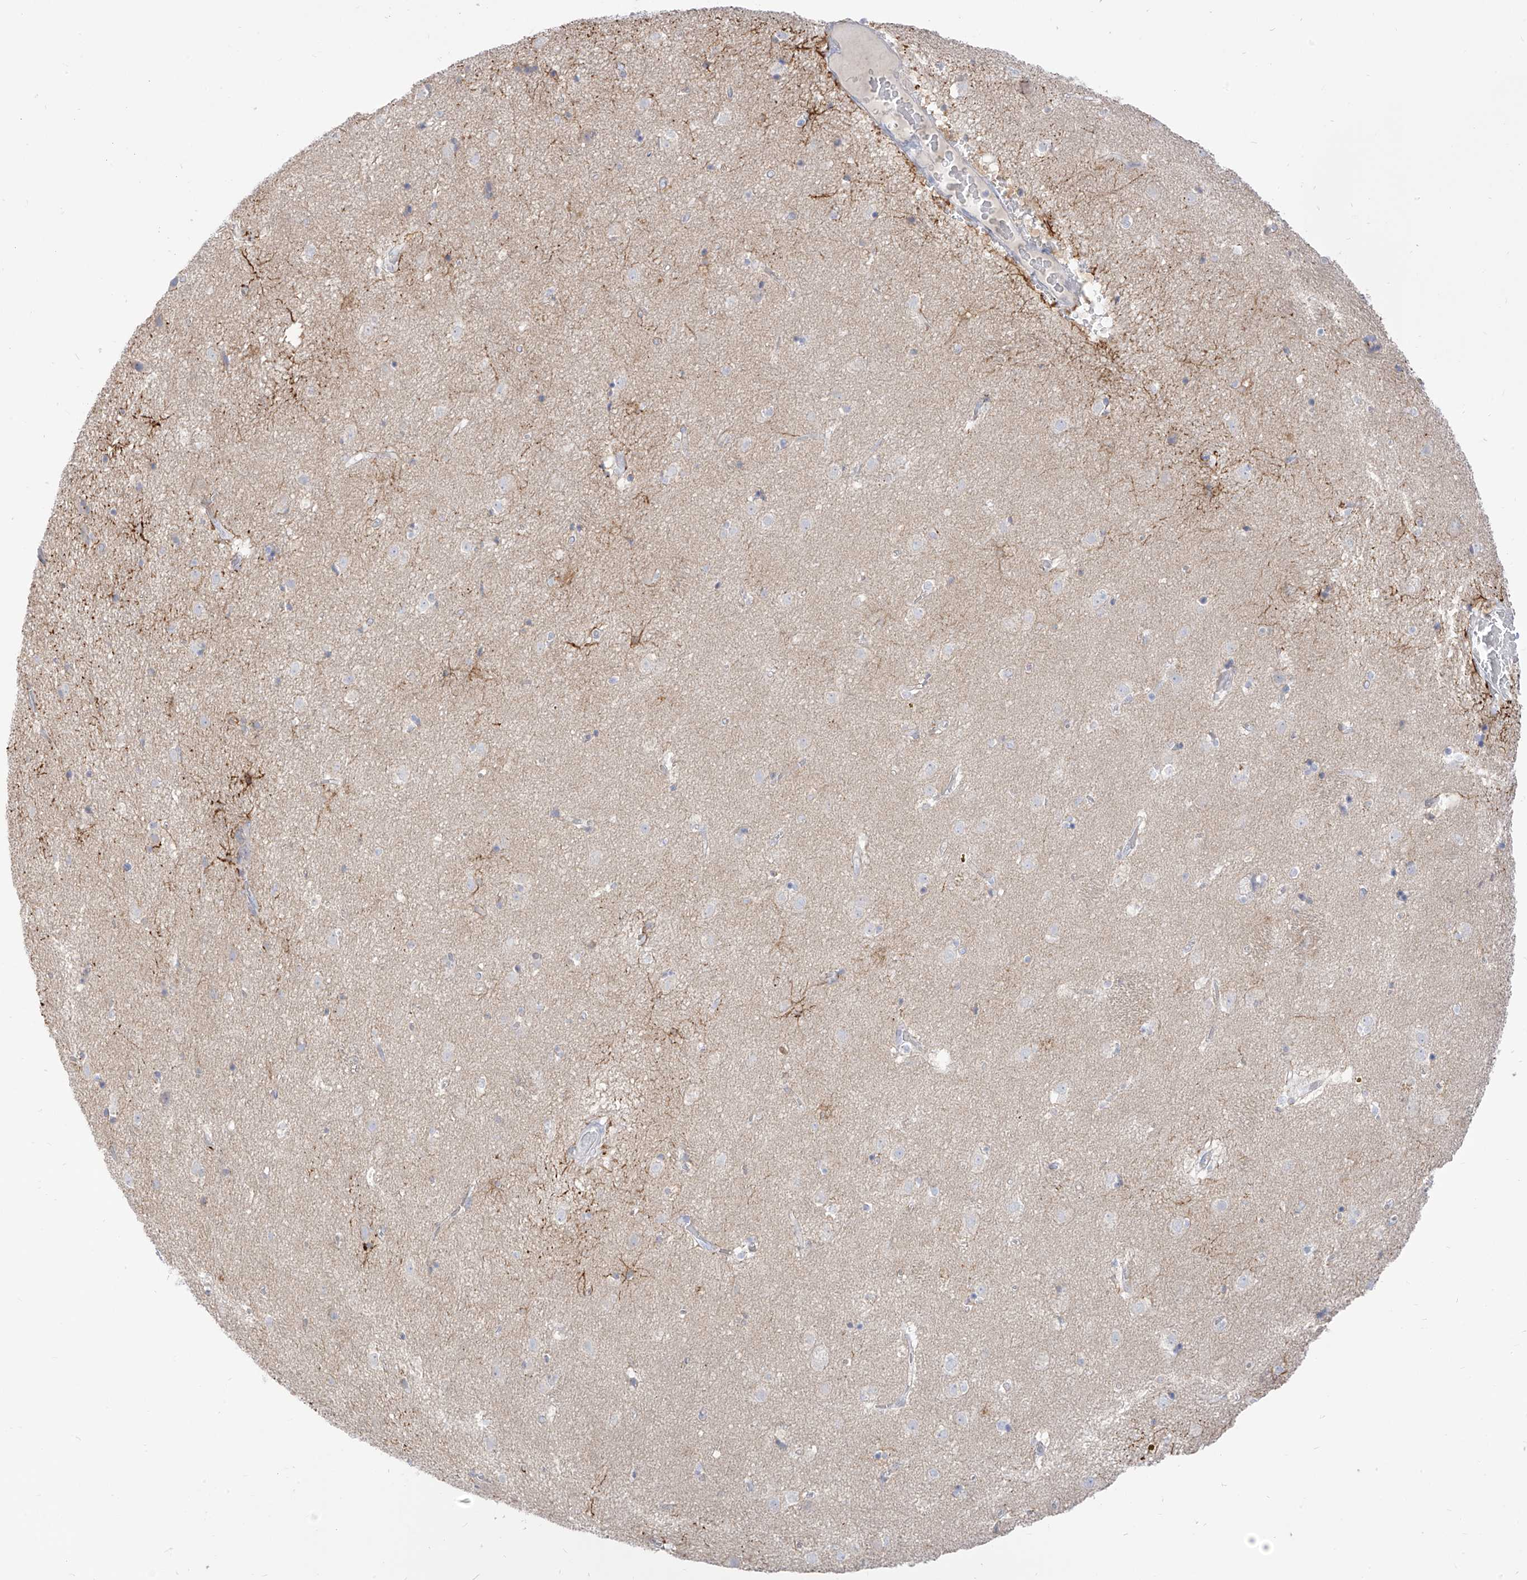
{"staining": {"intensity": "strong", "quantity": "<25%", "location": "cytoplasmic/membranous"}, "tissue": "caudate", "cell_type": "Glial cells", "image_type": "normal", "snomed": [{"axis": "morphology", "description": "Normal tissue, NOS"}, {"axis": "topography", "description": "Lateral ventricle wall"}], "caption": "Immunohistochemistry (IHC) of benign caudate shows medium levels of strong cytoplasmic/membranous positivity in approximately <25% of glial cells.", "gene": "ARHGEF40", "patient": {"sex": "male", "age": 70}}